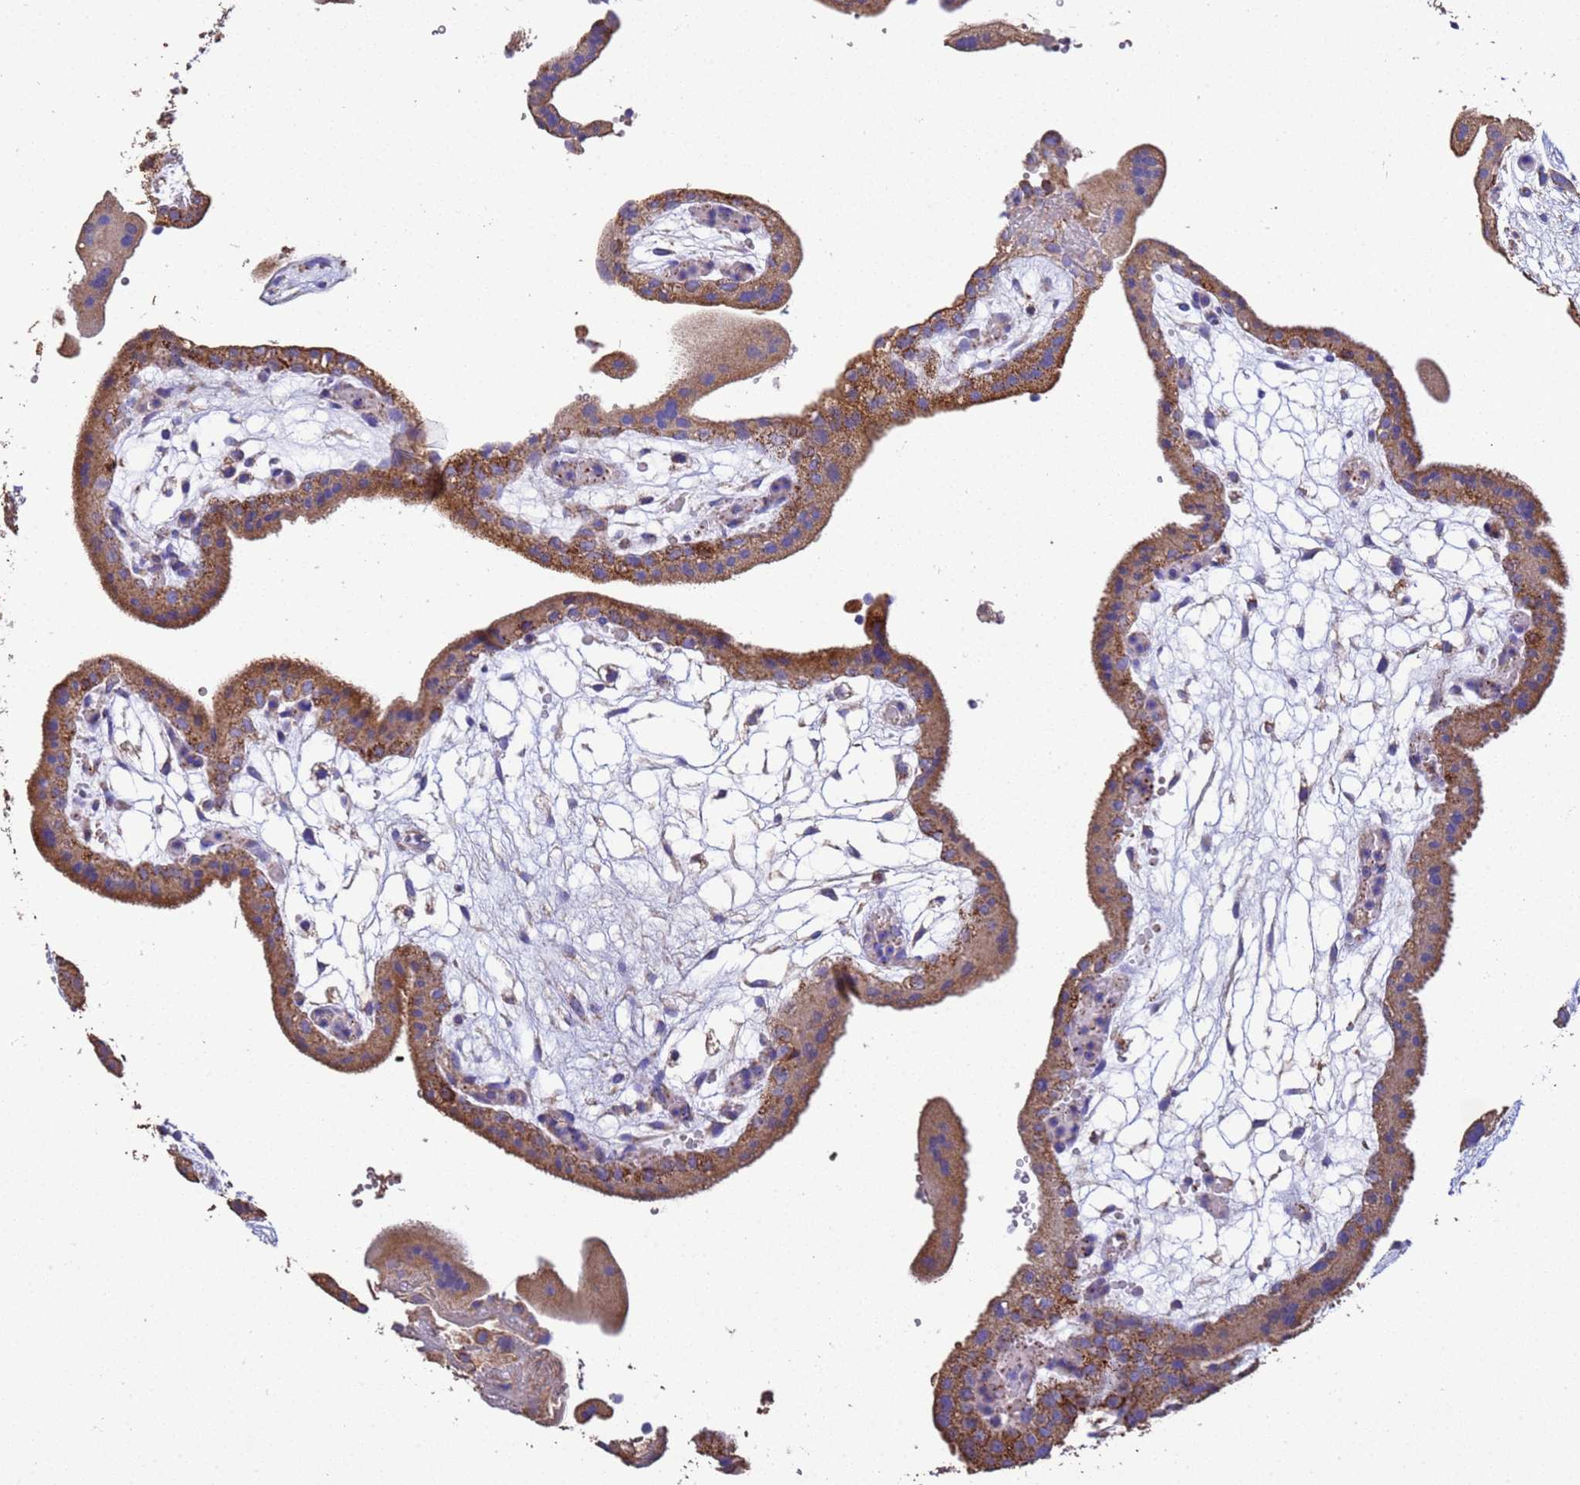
{"staining": {"intensity": "weak", "quantity": ">75%", "location": "cytoplasmic/membranous"}, "tissue": "placenta", "cell_type": "Decidual cells", "image_type": "normal", "snomed": [{"axis": "morphology", "description": "Normal tissue, NOS"}, {"axis": "topography", "description": "Placenta"}], "caption": "Immunohistochemical staining of unremarkable human placenta displays low levels of weak cytoplasmic/membranous expression in approximately >75% of decidual cells. The staining was performed using DAB (3,3'-diaminobenzidine), with brown indicating positive protein expression. Nuclei are stained blue with hematoxylin.", "gene": "ZNFX1", "patient": {"sex": "female", "age": 18}}